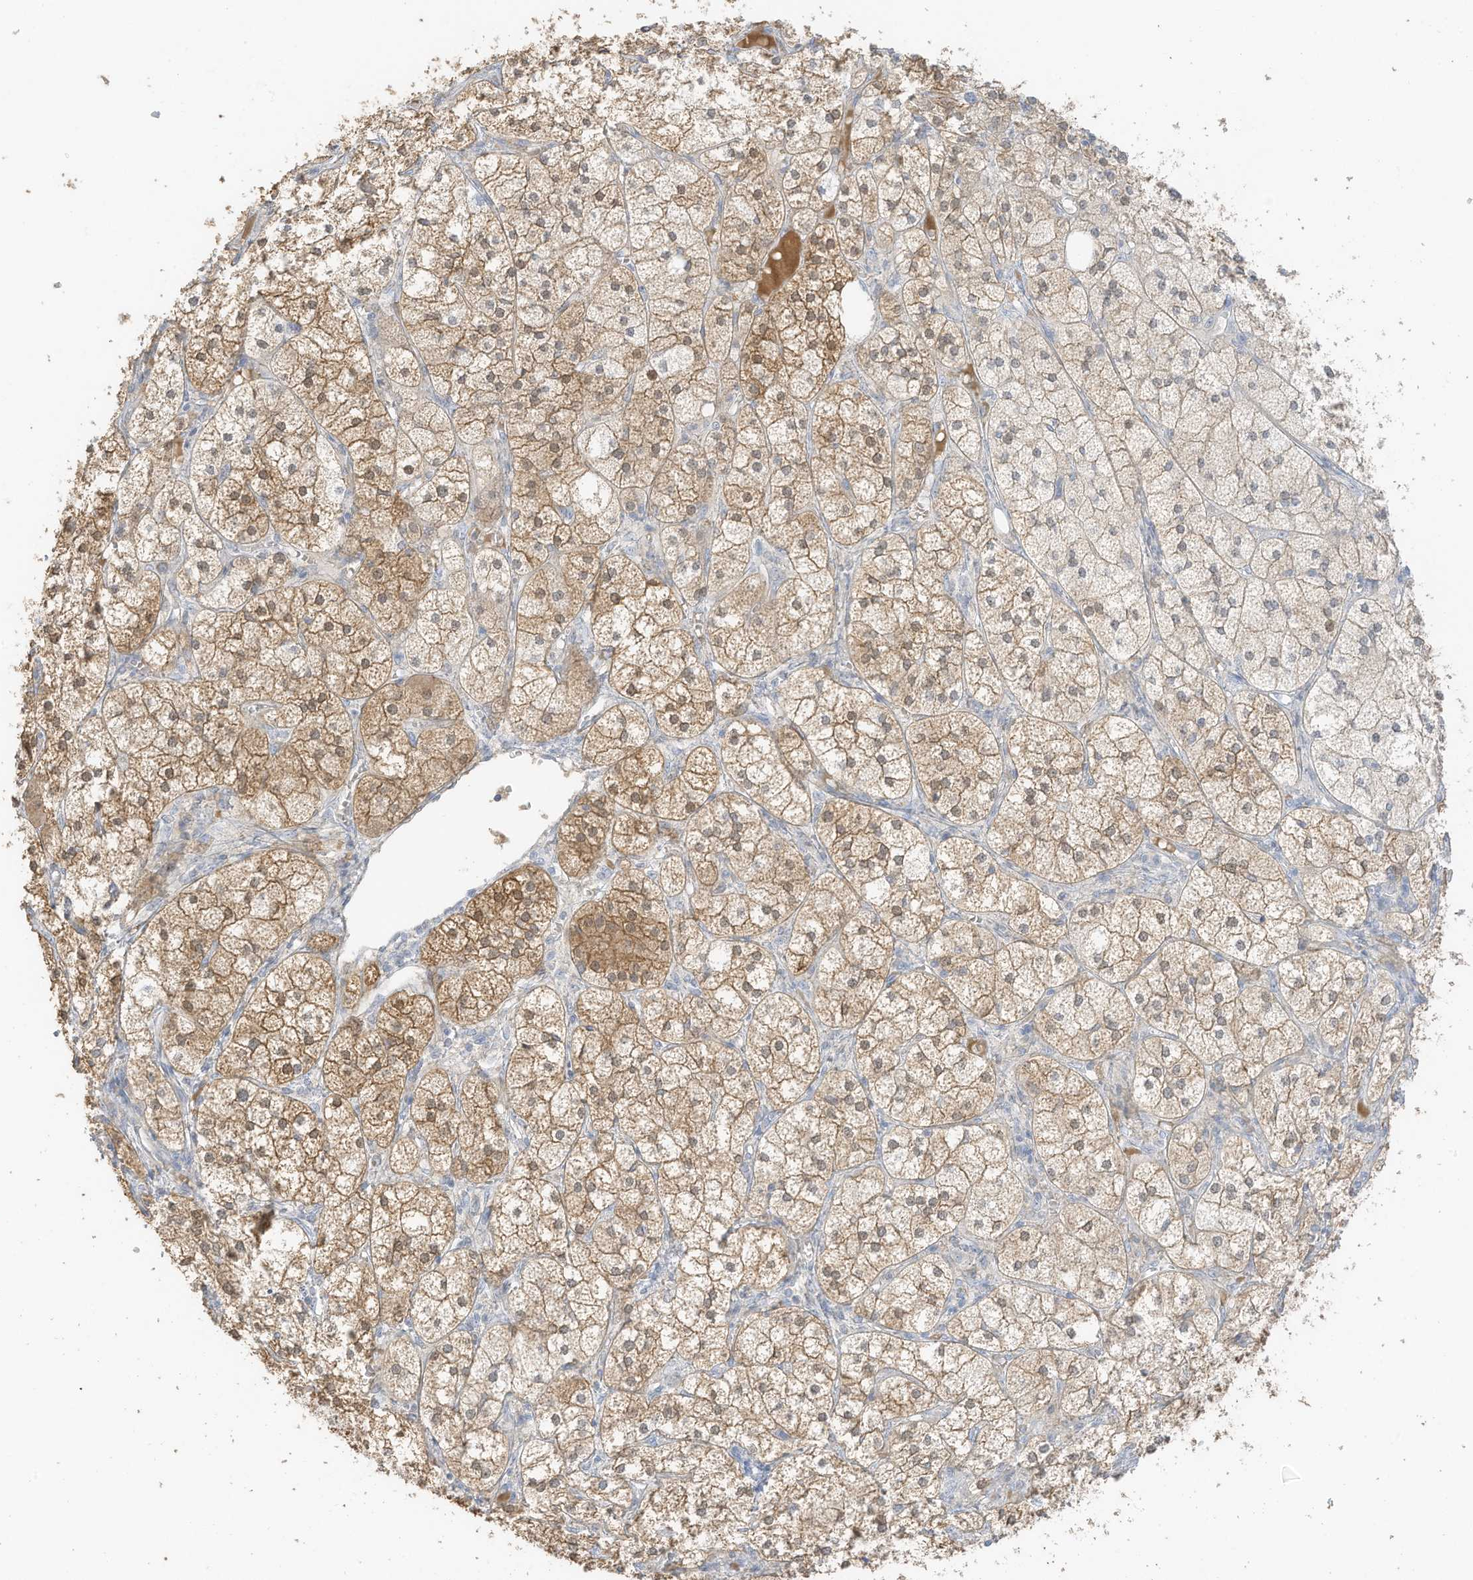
{"staining": {"intensity": "moderate", "quantity": ">75%", "location": "cytoplasmic/membranous,nuclear"}, "tissue": "adrenal gland", "cell_type": "Glandular cells", "image_type": "normal", "snomed": [{"axis": "morphology", "description": "Normal tissue, NOS"}, {"axis": "topography", "description": "Adrenal gland"}], "caption": "IHC (DAB) staining of normal adrenal gland exhibits moderate cytoplasmic/membranous,nuclear protein positivity in about >75% of glandular cells. (DAB = brown stain, brightfield microscopy at high magnification).", "gene": "ZBTB41", "patient": {"sex": "female", "age": 61}}